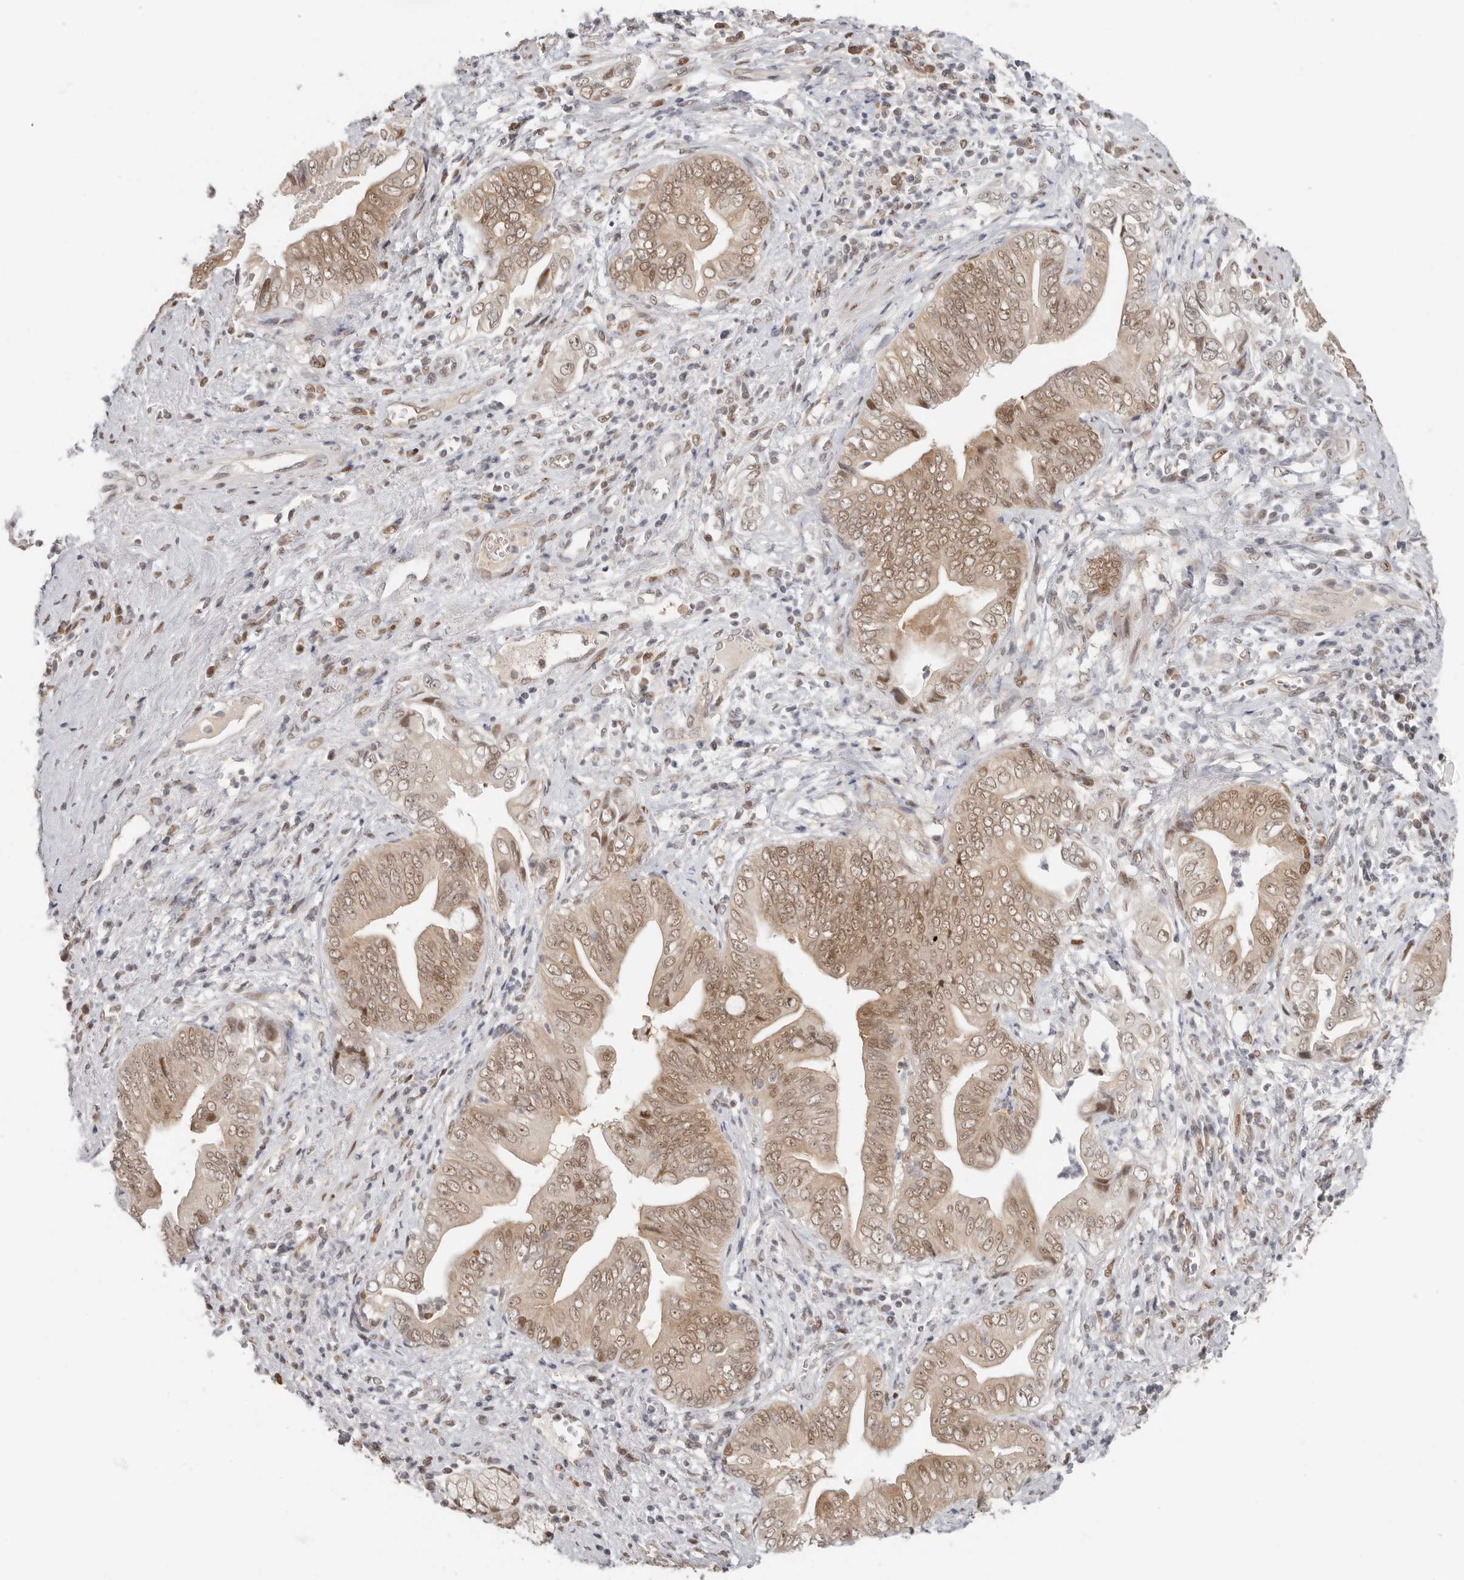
{"staining": {"intensity": "moderate", "quantity": ">75%", "location": "cytoplasmic/membranous,nuclear"}, "tissue": "pancreatic cancer", "cell_type": "Tumor cells", "image_type": "cancer", "snomed": [{"axis": "morphology", "description": "Adenocarcinoma, NOS"}, {"axis": "topography", "description": "Pancreas"}], "caption": "Immunohistochemical staining of pancreatic cancer reveals moderate cytoplasmic/membranous and nuclear protein staining in about >75% of tumor cells.", "gene": "LARP7", "patient": {"sex": "male", "age": 75}}